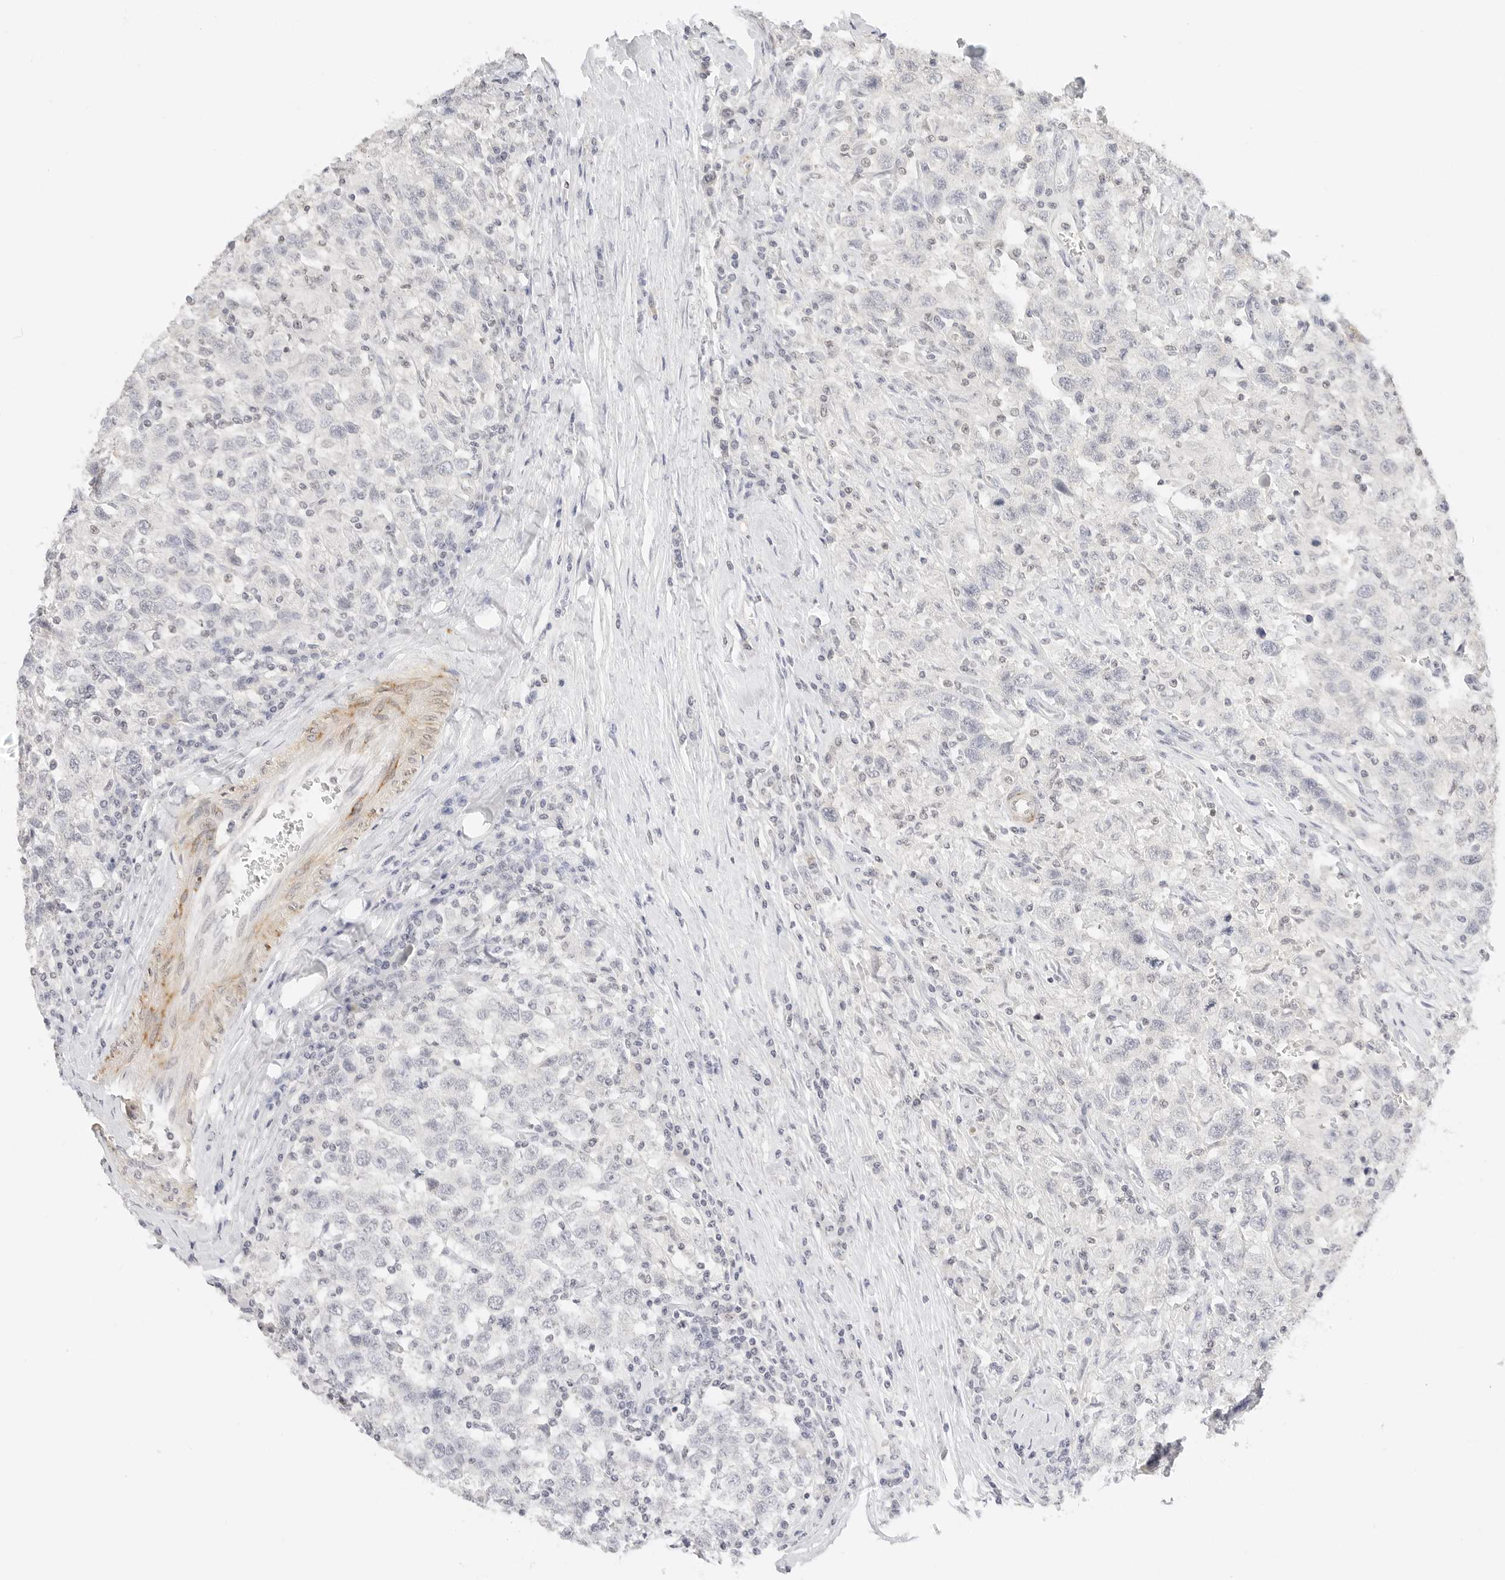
{"staining": {"intensity": "negative", "quantity": "none", "location": "none"}, "tissue": "testis cancer", "cell_type": "Tumor cells", "image_type": "cancer", "snomed": [{"axis": "morphology", "description": "Seminoma, NOS"}, {"axis": "topography", "description": "Testis"}], "caption": "High power microscopy histopathology image of an immunohistochemistry (IHC) histopathology image of testis cancer, revealing no significant staining in tumor cells.", "gene": "PCDH19", "patient": {"sex": "male", "age": 41}}